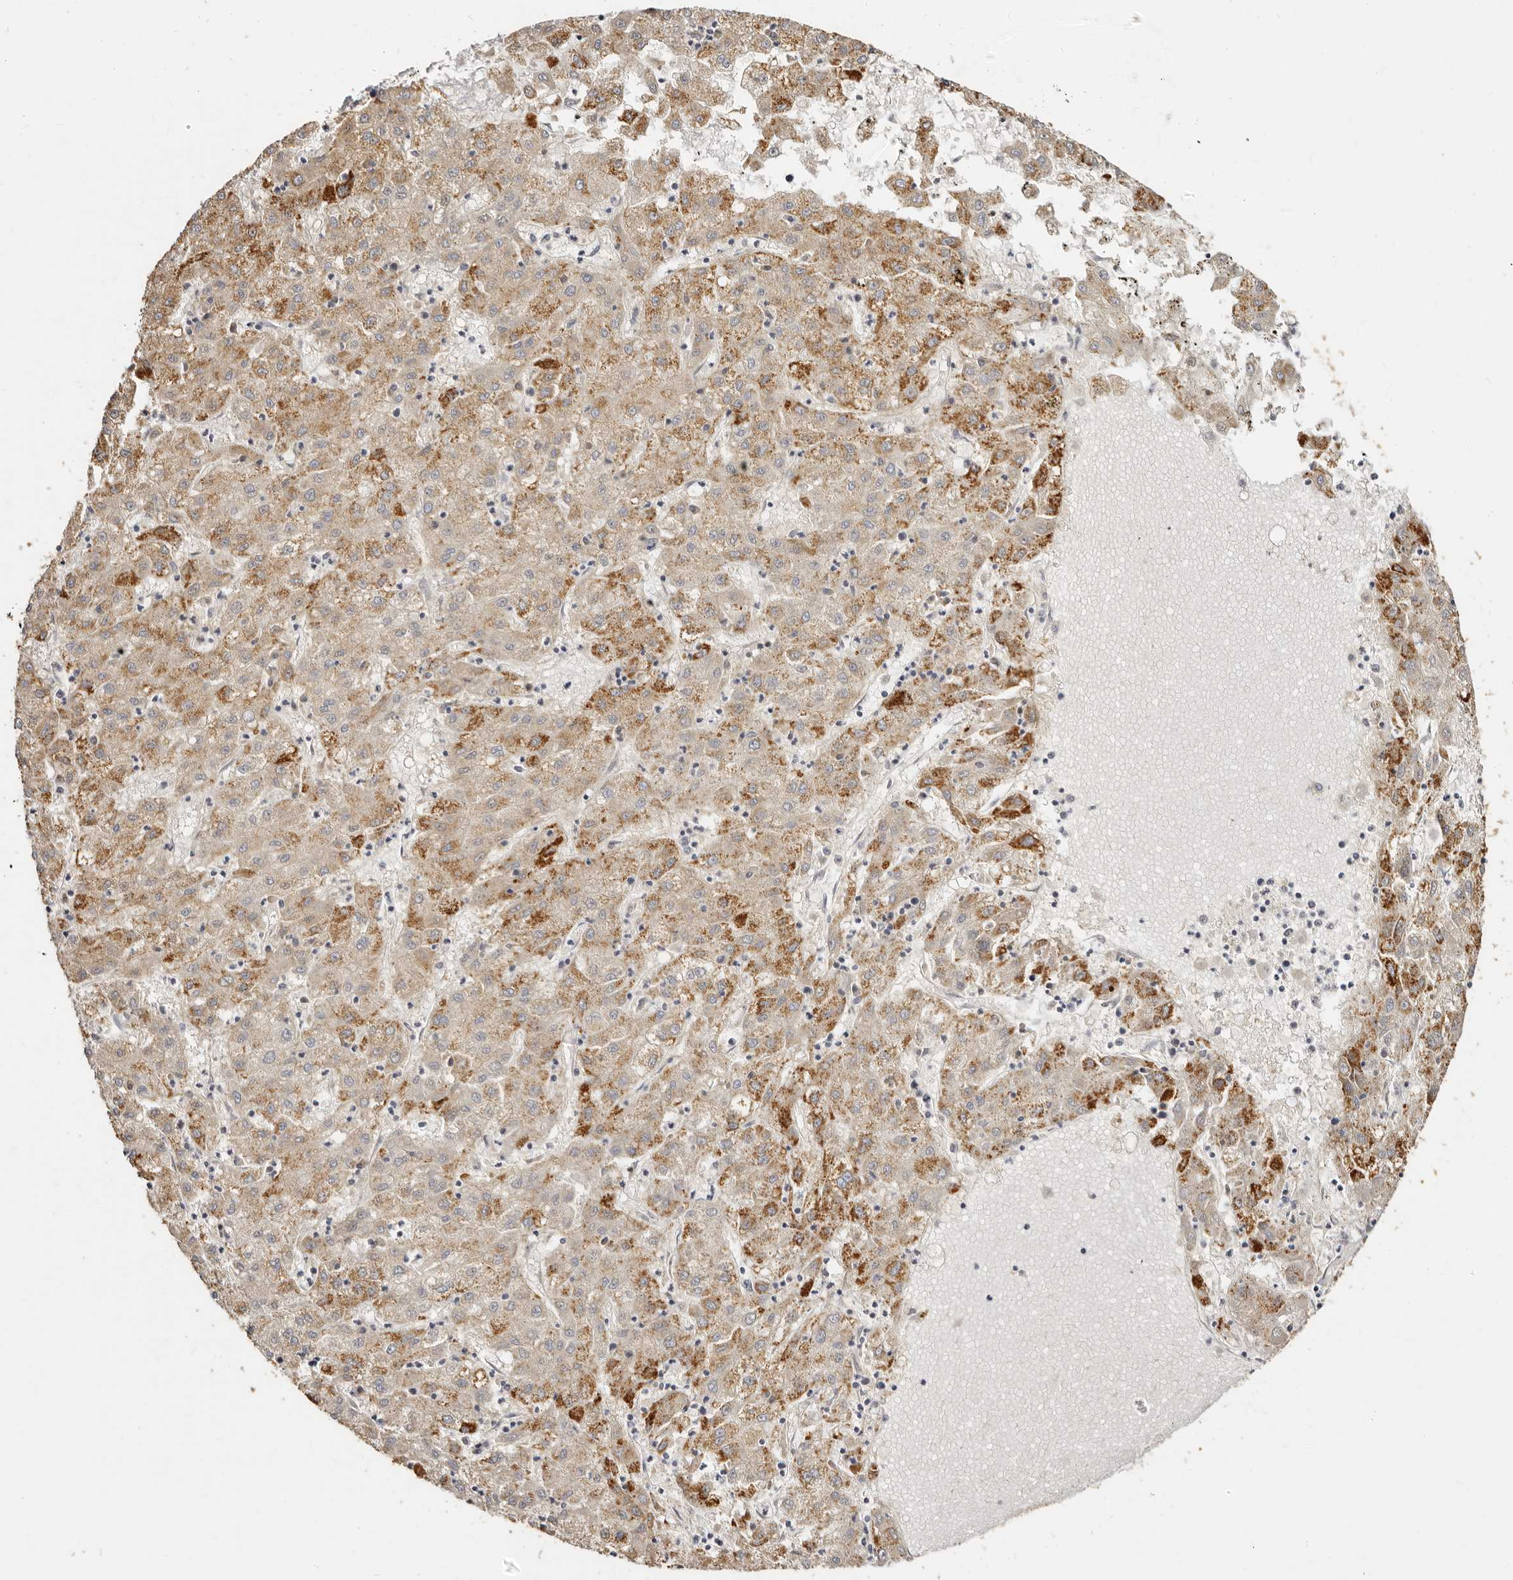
{"staining": {"intensity": "moderate", "quantity": ">75%", "location": "cytoplasmic/membranous"}, "tissue": "liver cancer", "cell_type": "Tumor cells", "image_type": "cancer", "snomed": [{"axis": "morphology", "description": "Carcinoma, Hepatocellular, NOS"}, {"axis": "topography", "description": "Liver"}], "caption": "Protein expression analysis of human liver hepatocellular carcinoma reveals moderate cytoplasmic/membranous expression in about >75% of tumor cells. Nuclei are stained in blue.", "gene": "LCORL", "patient": {"sex": "male", "age": 72}}